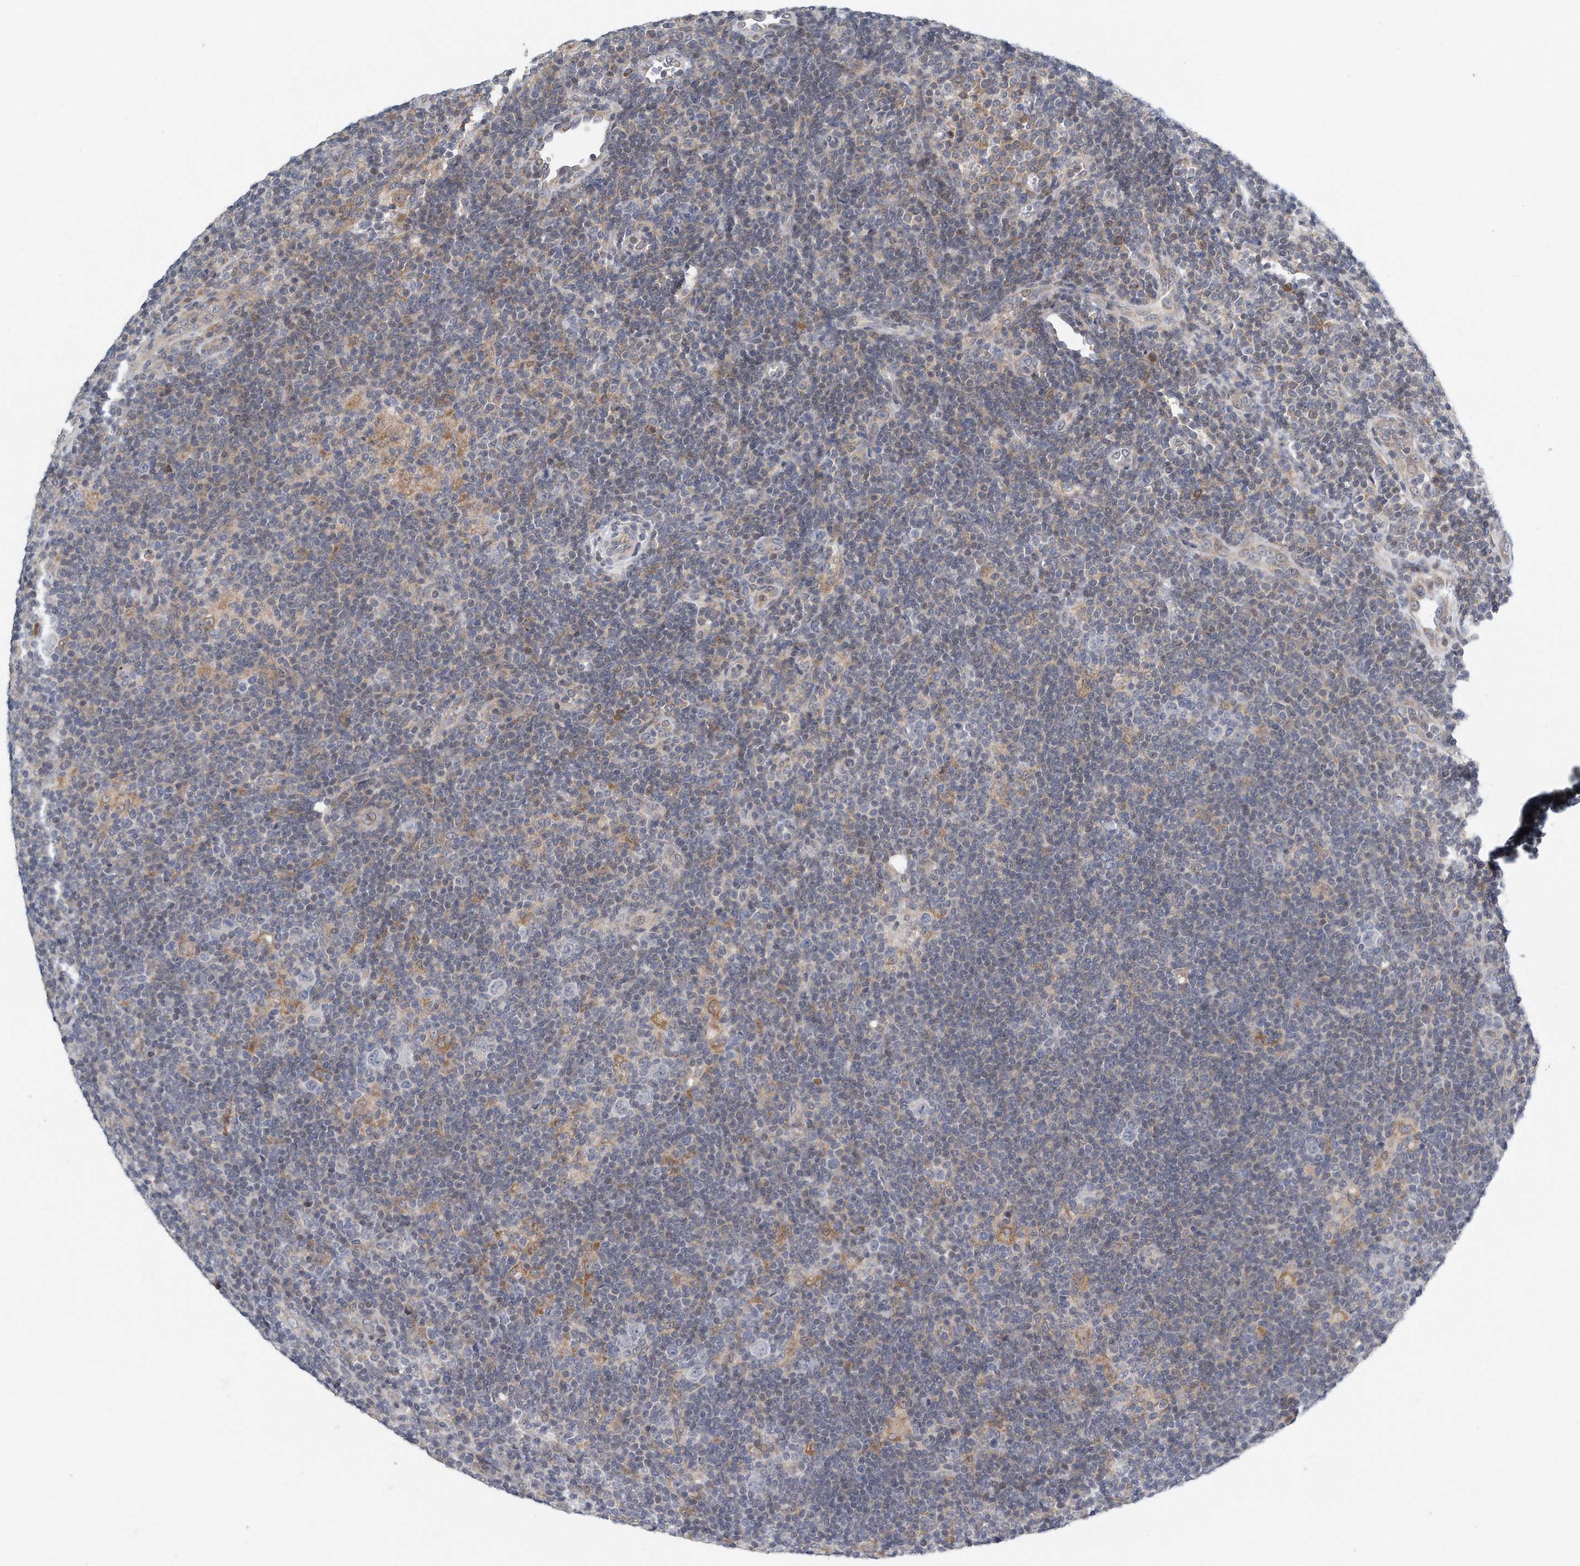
{"staining": {"intensity": "negative", "quantity": "none", "location": "none"}, "tissue": "lymphoma", "cell_type": "Tumor cells", "image_type": "cancer", "snomed": [{"axis": "morphology", "description": "Hodgkin's disease, NOS"}, {"axis": "topography", "description": "Lymph node"}], "caption": "Tumor cells show no significant protein expression in lymphoma.", "gene": "VLDLR", "patient": {"sex": "female", "age": 57}}